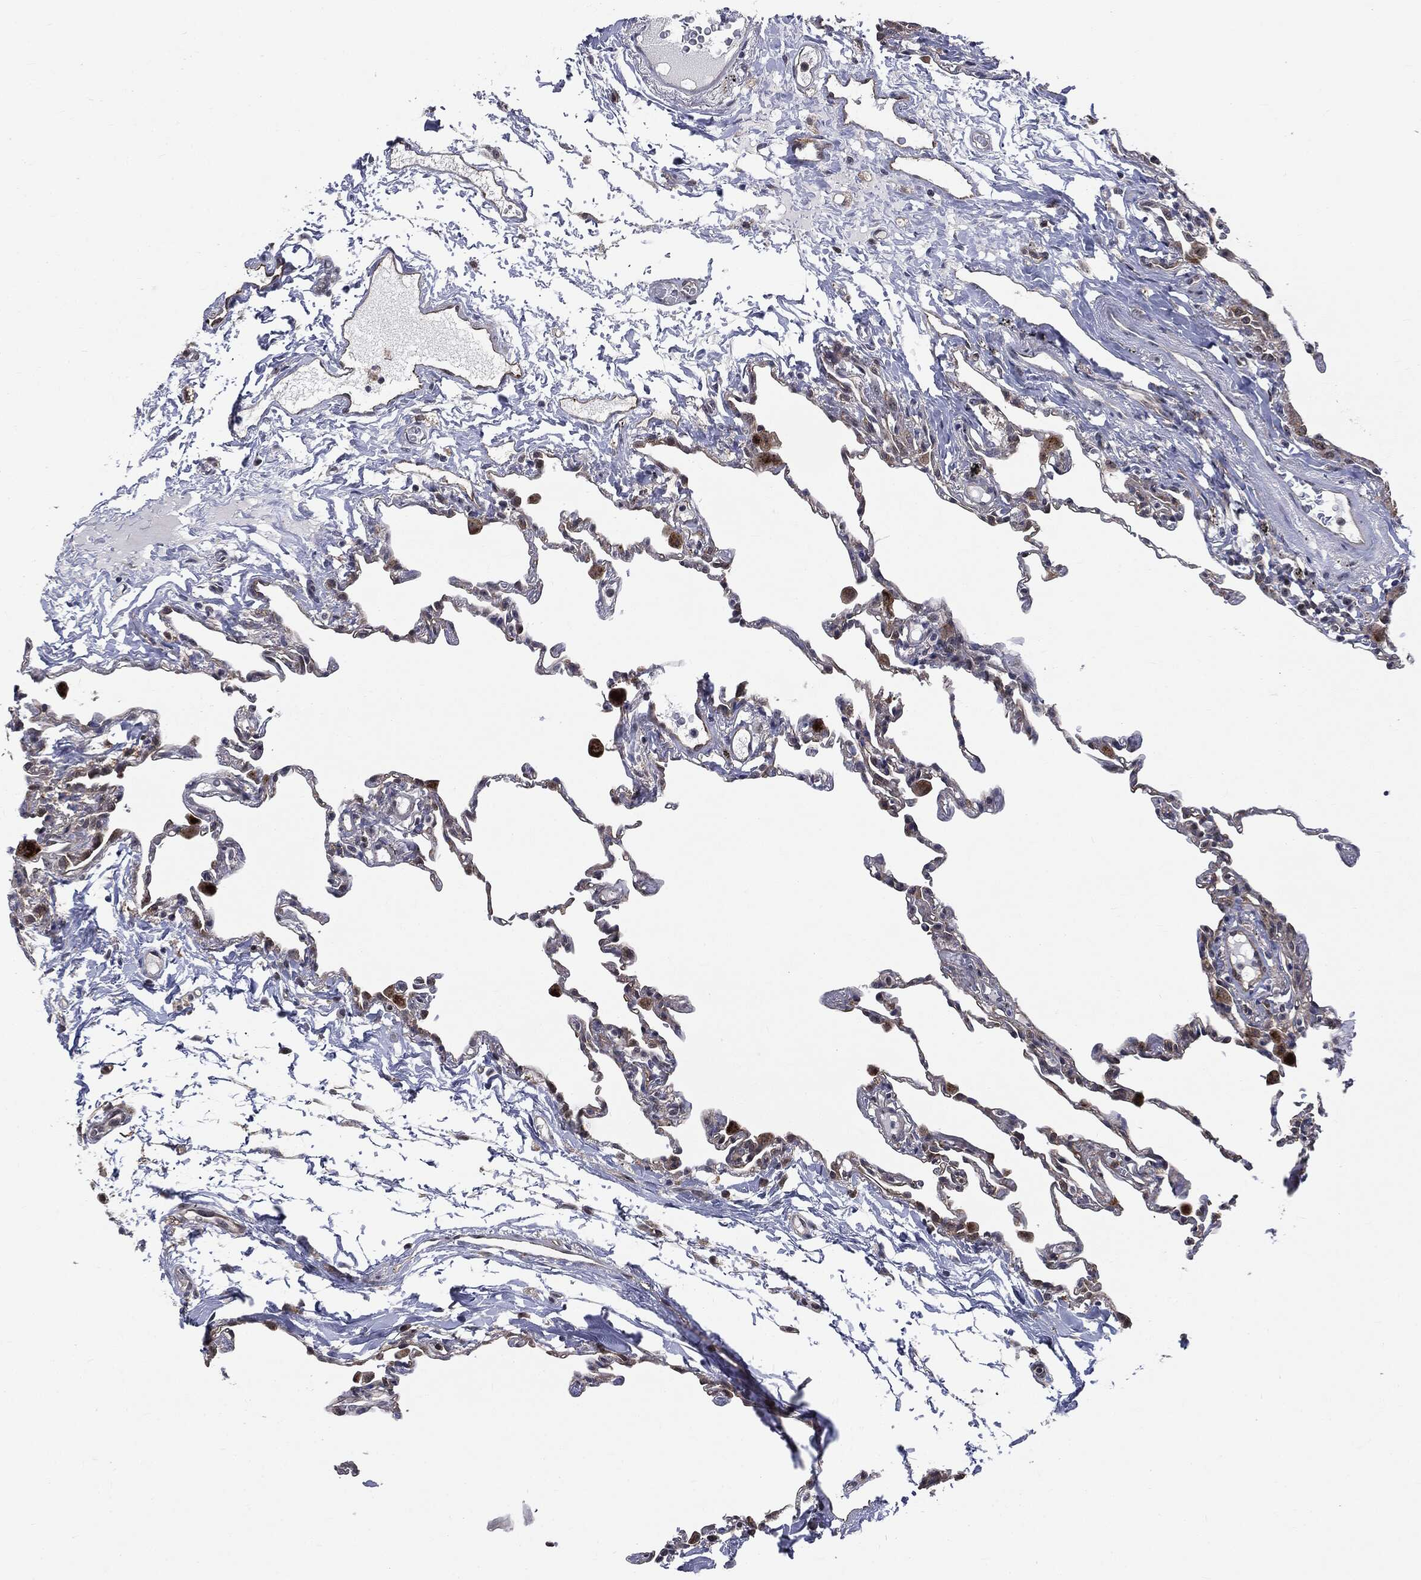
{"staining": {"intensity": "negative", "quantity": "none", "location": "none"}, "tissue": "lung", "cell_type": "Alveolar cells", "image_type": "normal", "snomed": [{"axis": "morphology", "description": "Normal tissue, NOS"}, {"axis": "topography", "description": "Lung"}], "caption": "This is a histopathology image of IHC staining of benign lung, which shows no positivity in alveolar cells. (DAB (3,3'-diaminobenzidine) immunohistochemistry (IHC) with hematoxylin counter stain).", "gene": "TRMT1L", "patient": {"sex": "female", "age": 57}}